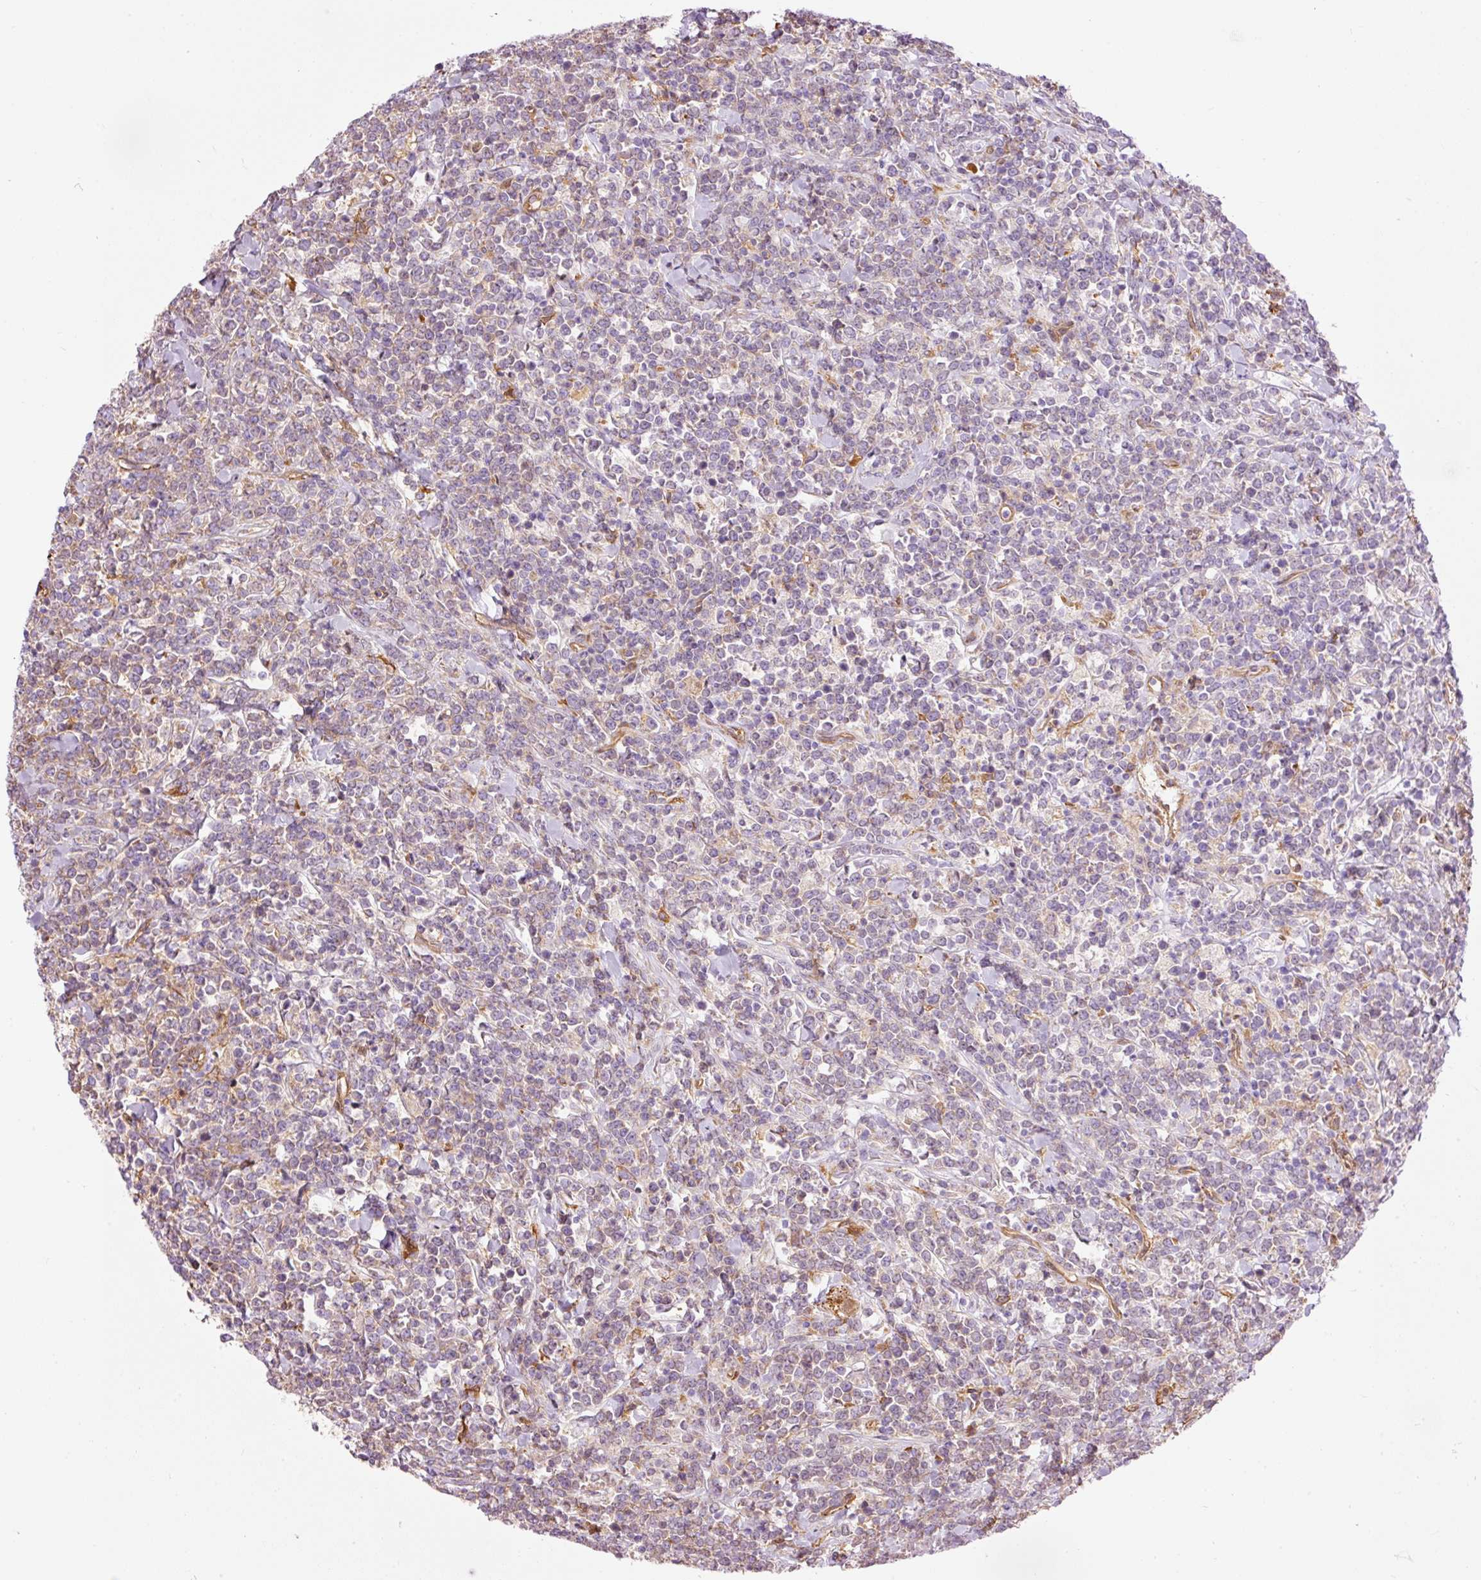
{"staining": {"intensity": "negative", "quantity": "none", "location": "none"}, "tissue": "lymphoma", "cell_type": "Tumor cells", "image_type": "cancer", "snomed": [{"axis": "morphology", "description": "Malignant lymphoma, non-Hodgkin's type, High grade"}, {"axis": "topography", "description": "Small intestine"}, {"axis": "topography", "description": "Colon"}], "caption": "Tumor cells show no significant staining in malignant lymphoma, non-Hodgkin's type (high-grade).", "gene": "IL10RB", "patient": {"sex": "male", "age": 8}}